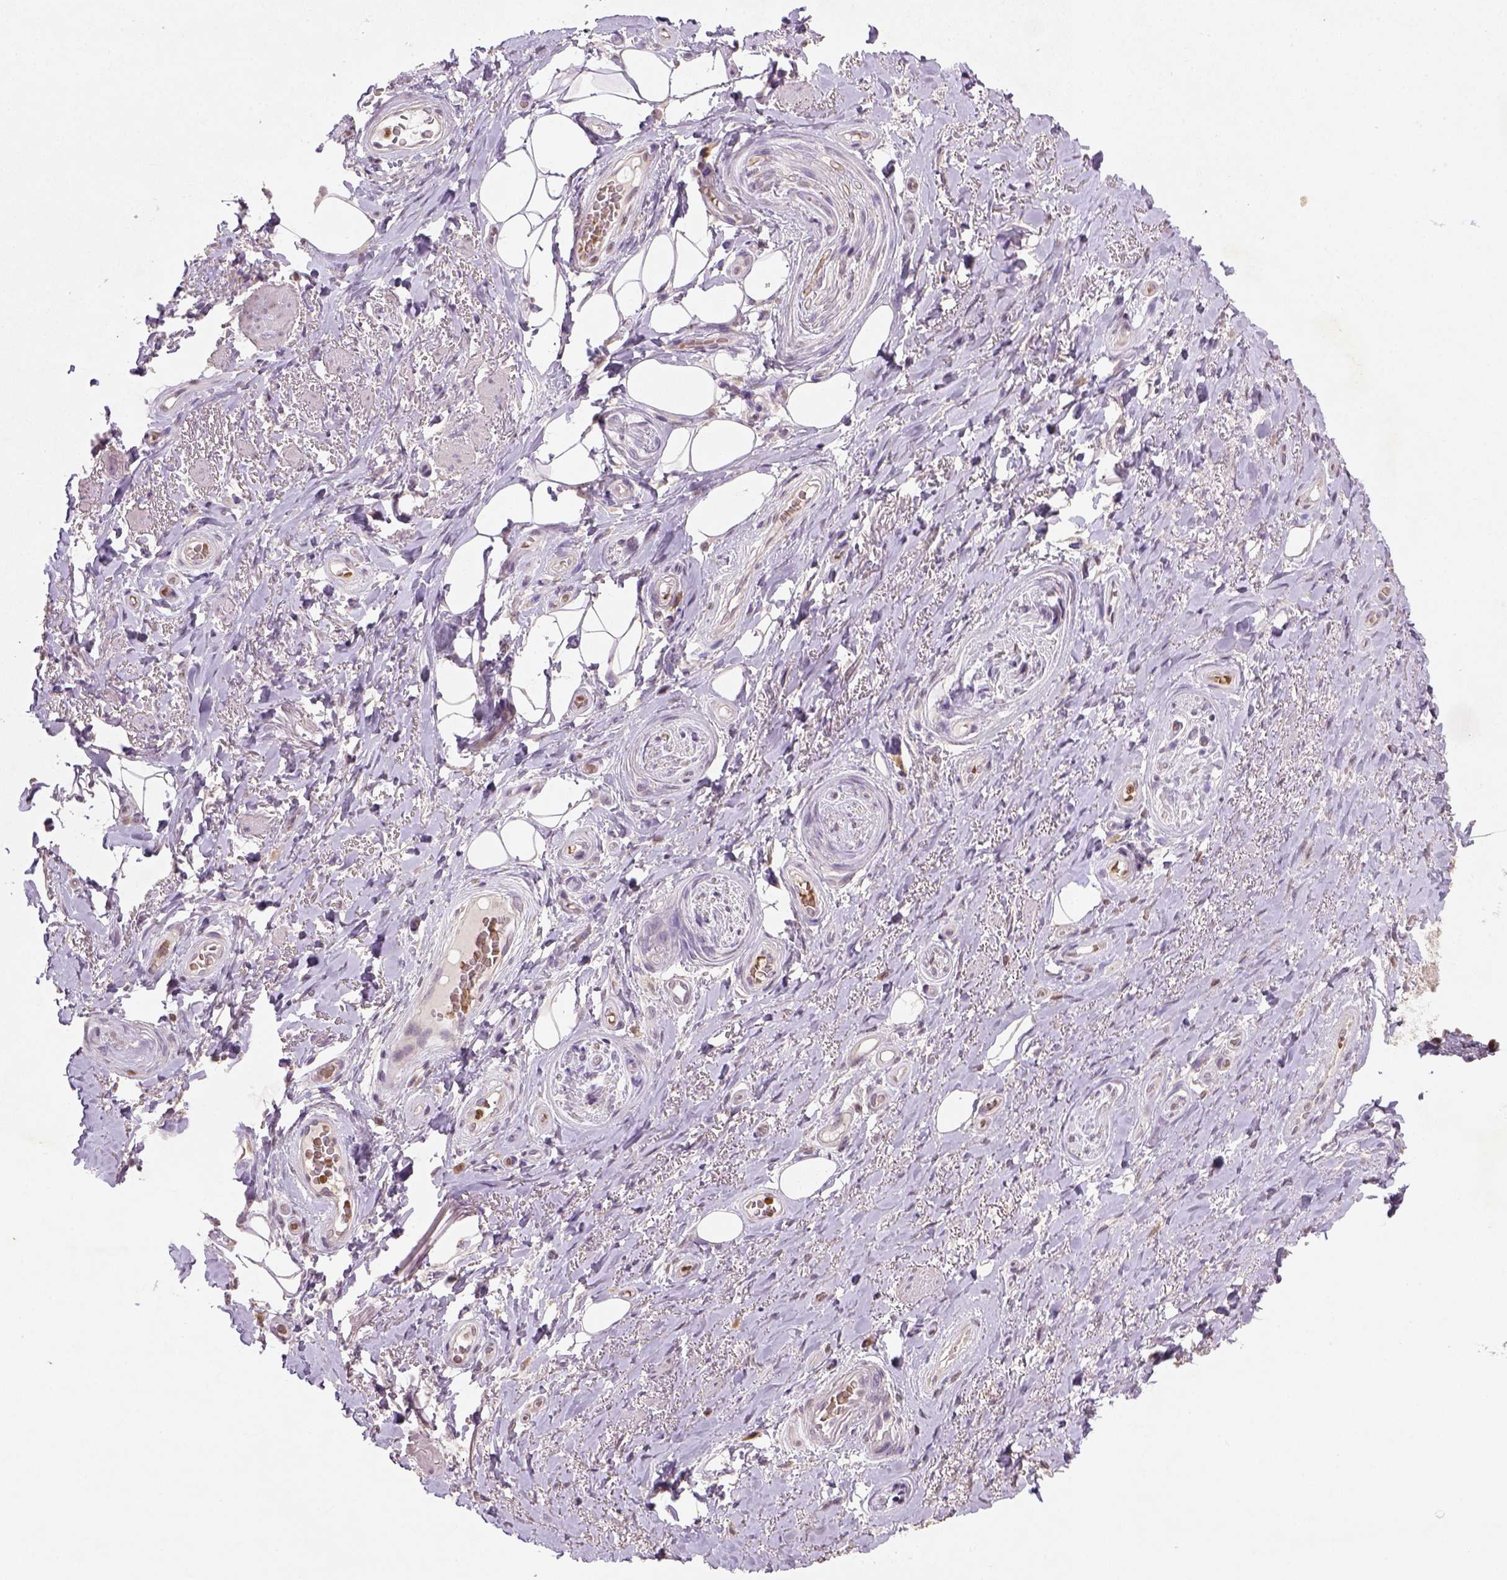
{"staining": {"intensity": "negative", "quantity": "none", "location": "none"}, "tissue": "adipose tissue", "cell_type": "Adipocytes", "image_type": "normal", "snomed": [{"axis": "morphology", "description": "Normal tissue, NOS"}, {"axis": "topography", "description": "Anal"}, {"axis": "topography", "description": "Peripheral nerve tissue"}], "caption": "Immunohistochemistry (IHC) of benign human adipose tissue exhibits no expression in adipocytes. (DAB immunohistochemistry, high magnification).", "gene": "NUDT3", "patient": {"sex": "male", "age": 53}}